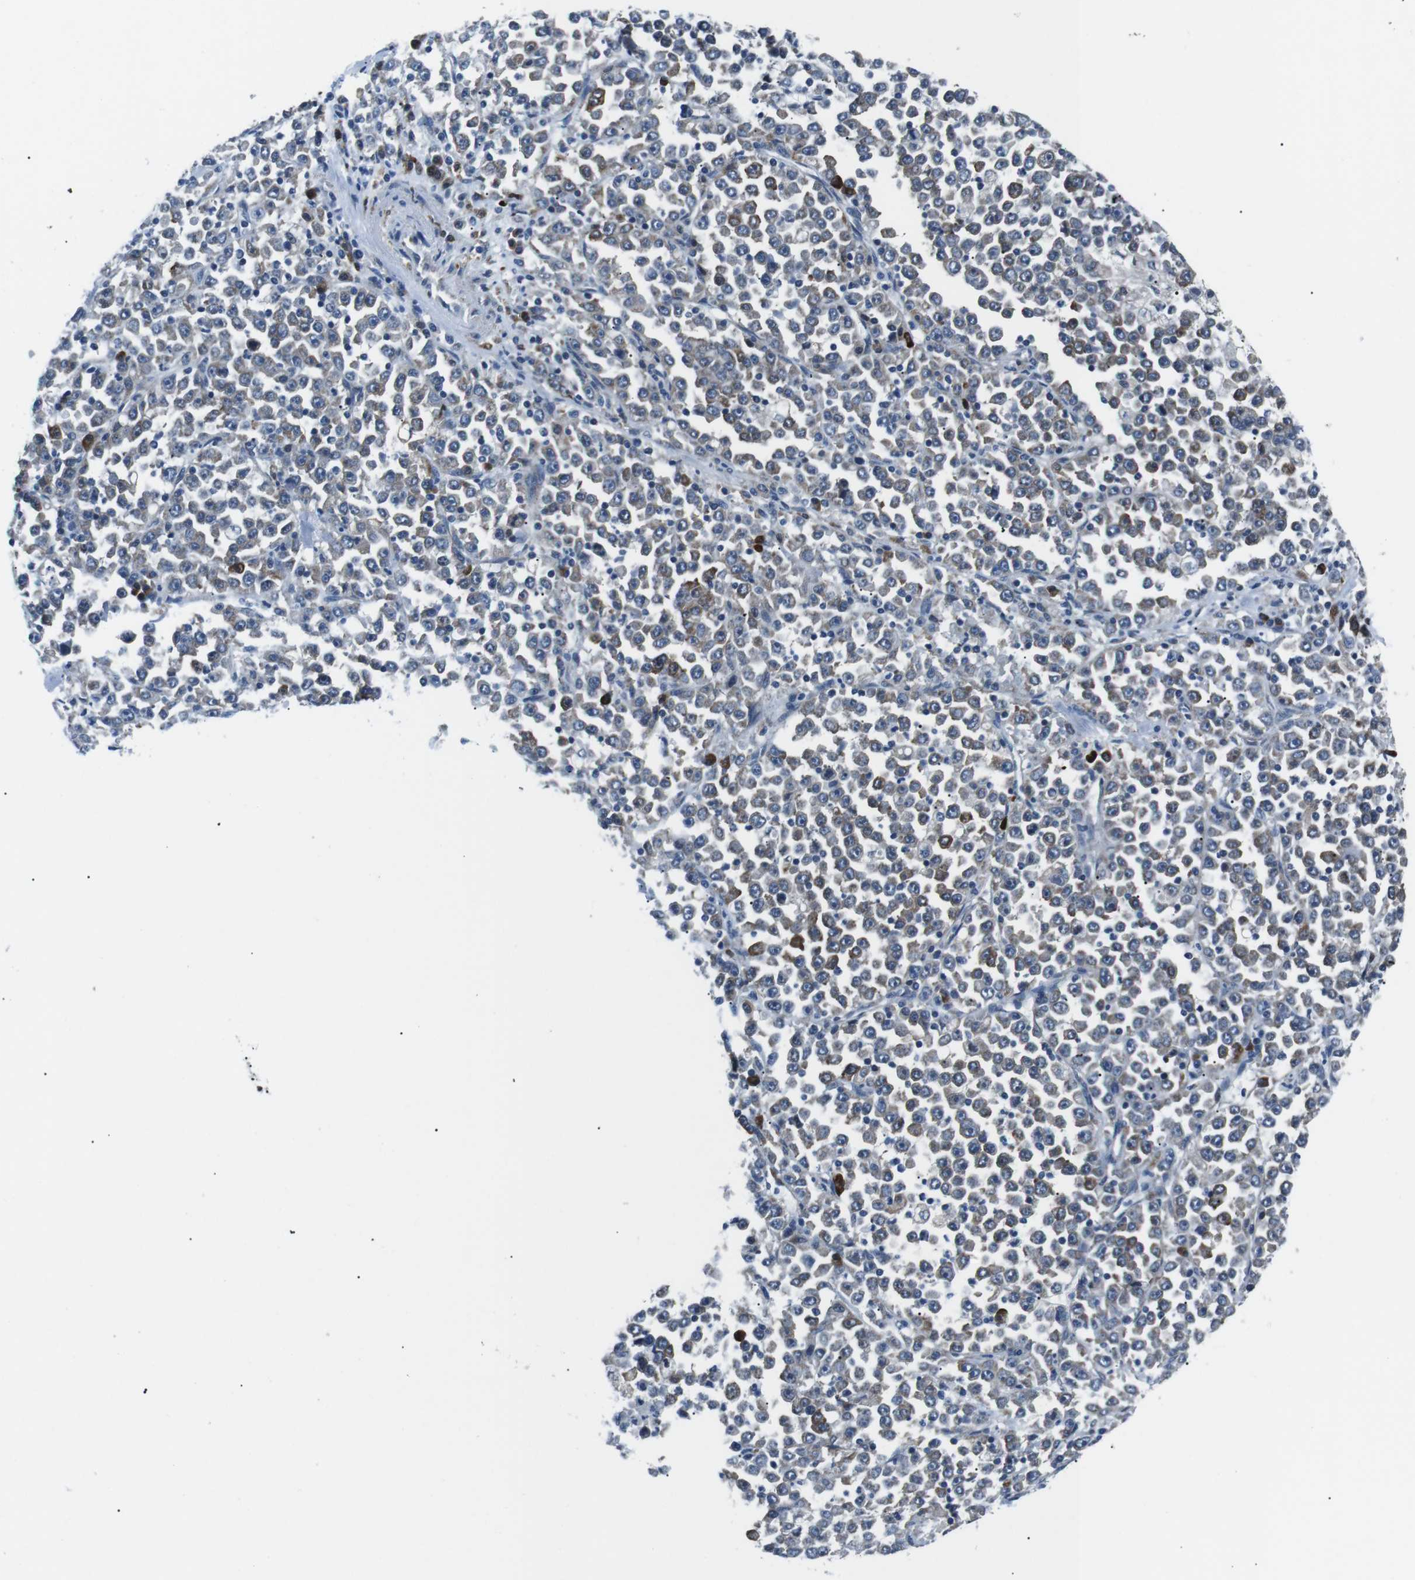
{"staining": {"intensity": "weak", "quantity": ">75%", "location": "cytoplasmic/membranous"}, "tissue": "stomach cancer", "cell_type": "Tumor cells", "image_type": "cancer", "snomed": [{"axis": "morphology", "description": "Normal tissue, NOS"}, {"axis": "morphology", "description": "Adenocarcinoma, NOS"}, {"axis": "topography", "description": "Stomach, upper"}, {"axis": "topography", "description": "Stomach"}], "caption": "Approximately >75% of tumor cells in human stomach adenocarcinoma reveal weak cytoplasmic/membranous protein positivity as visualized by brown immunohistochemical staining.", "gene": "BLNK", "patient": {"sex": "male", "age": 59}}